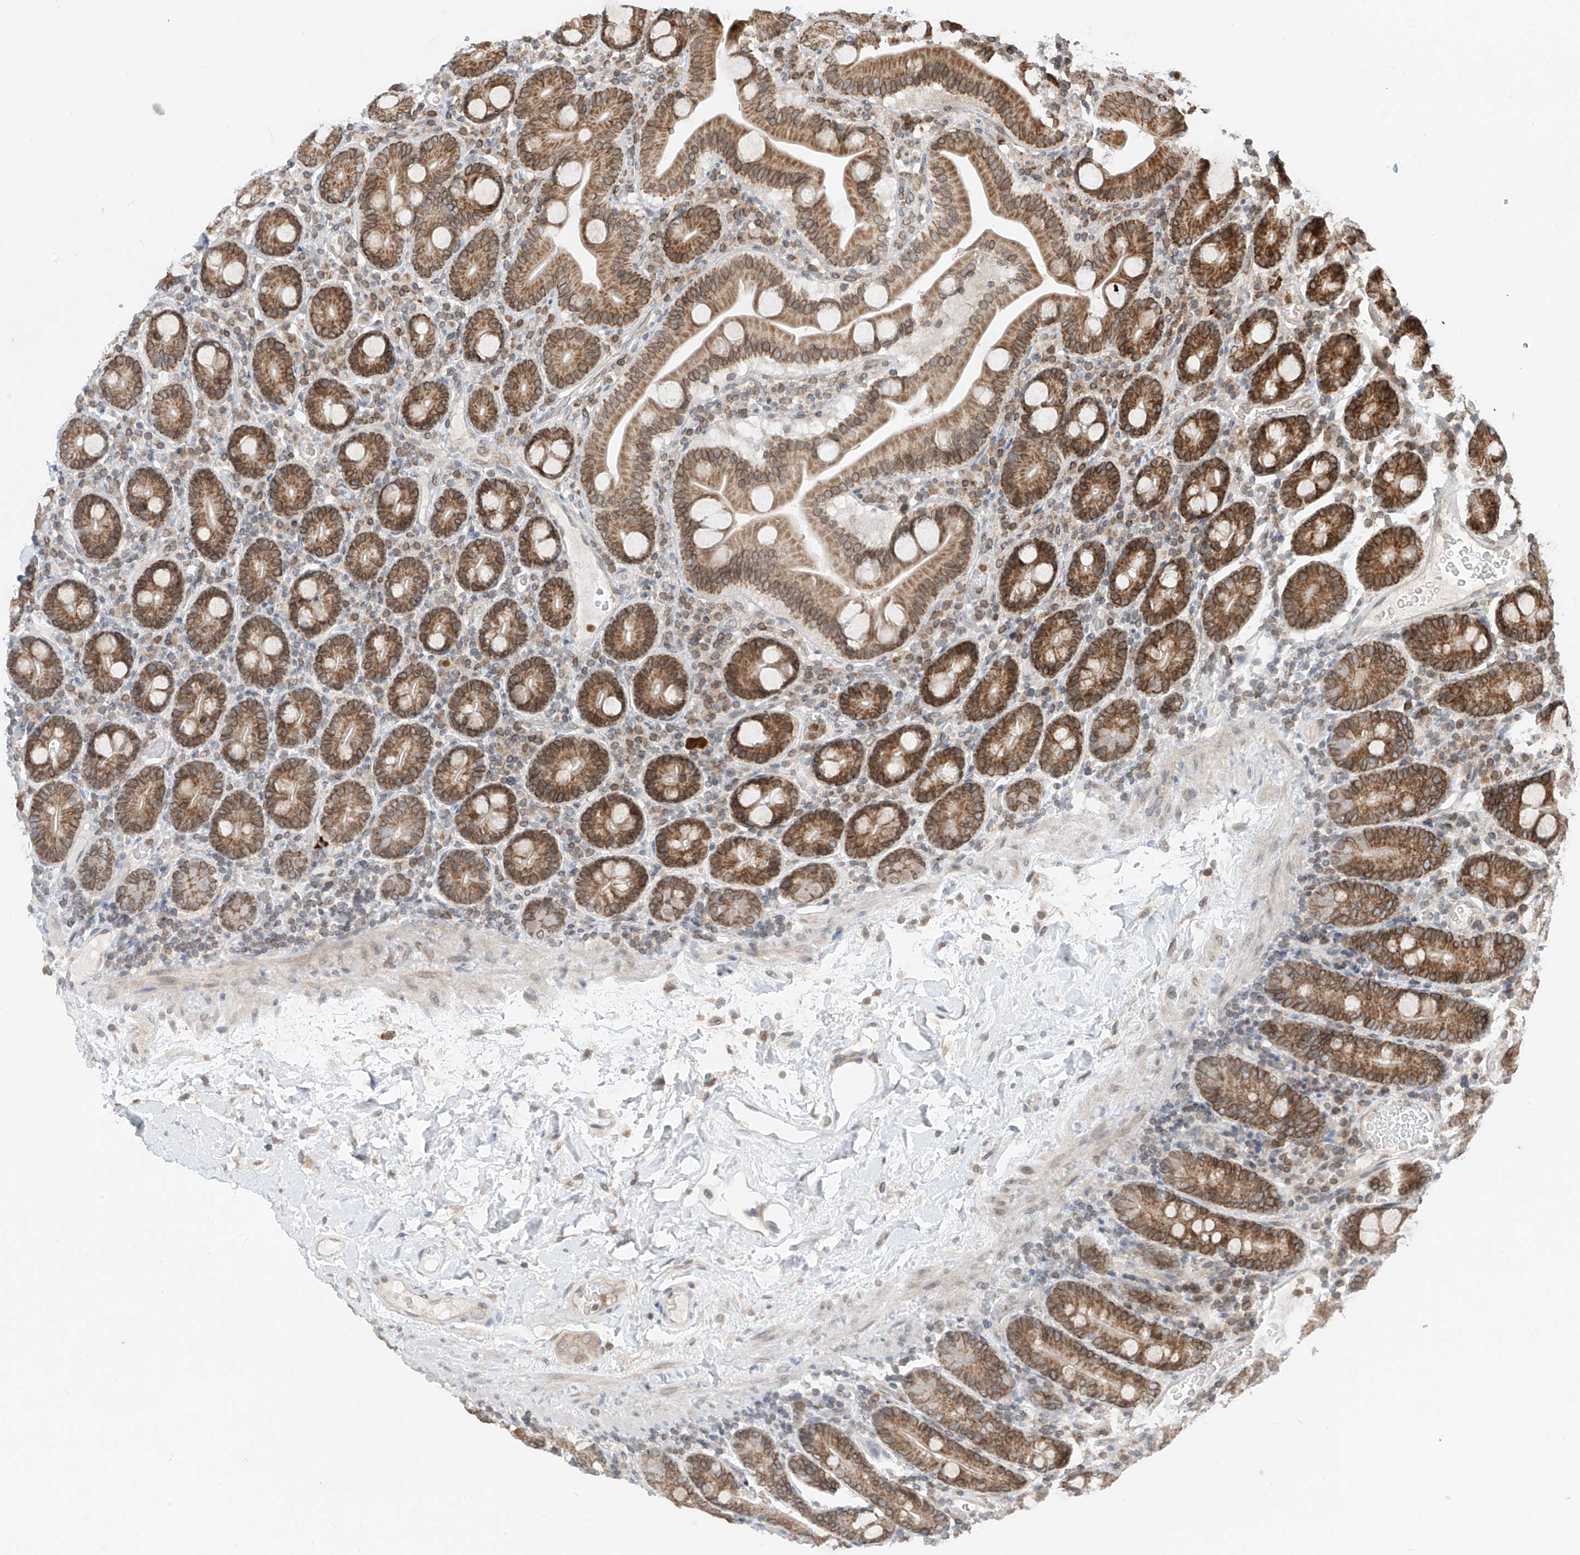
{"staining": {"intensity": "moderate", "quantity": ">75%", "location": "cytoplasmic/membranous"}, "tissue": "duodenum", "cell_type": "Glandular cells", "image_type": "normal", "snomed": [{"axis": "morphology", "description": "Normal tissue, NOS"}, {"axis": "topography", "description": "Duodenum"}], "caption": "Immunohistochemistry (IHC) (DAB) staining of normal human duodenum exhibits moderate cytoplasmic/membranous protein expression in approximately >75% of glandular cells.", "gene": "AHCTF1", "patient": {"sex": "male", "age": 55}}